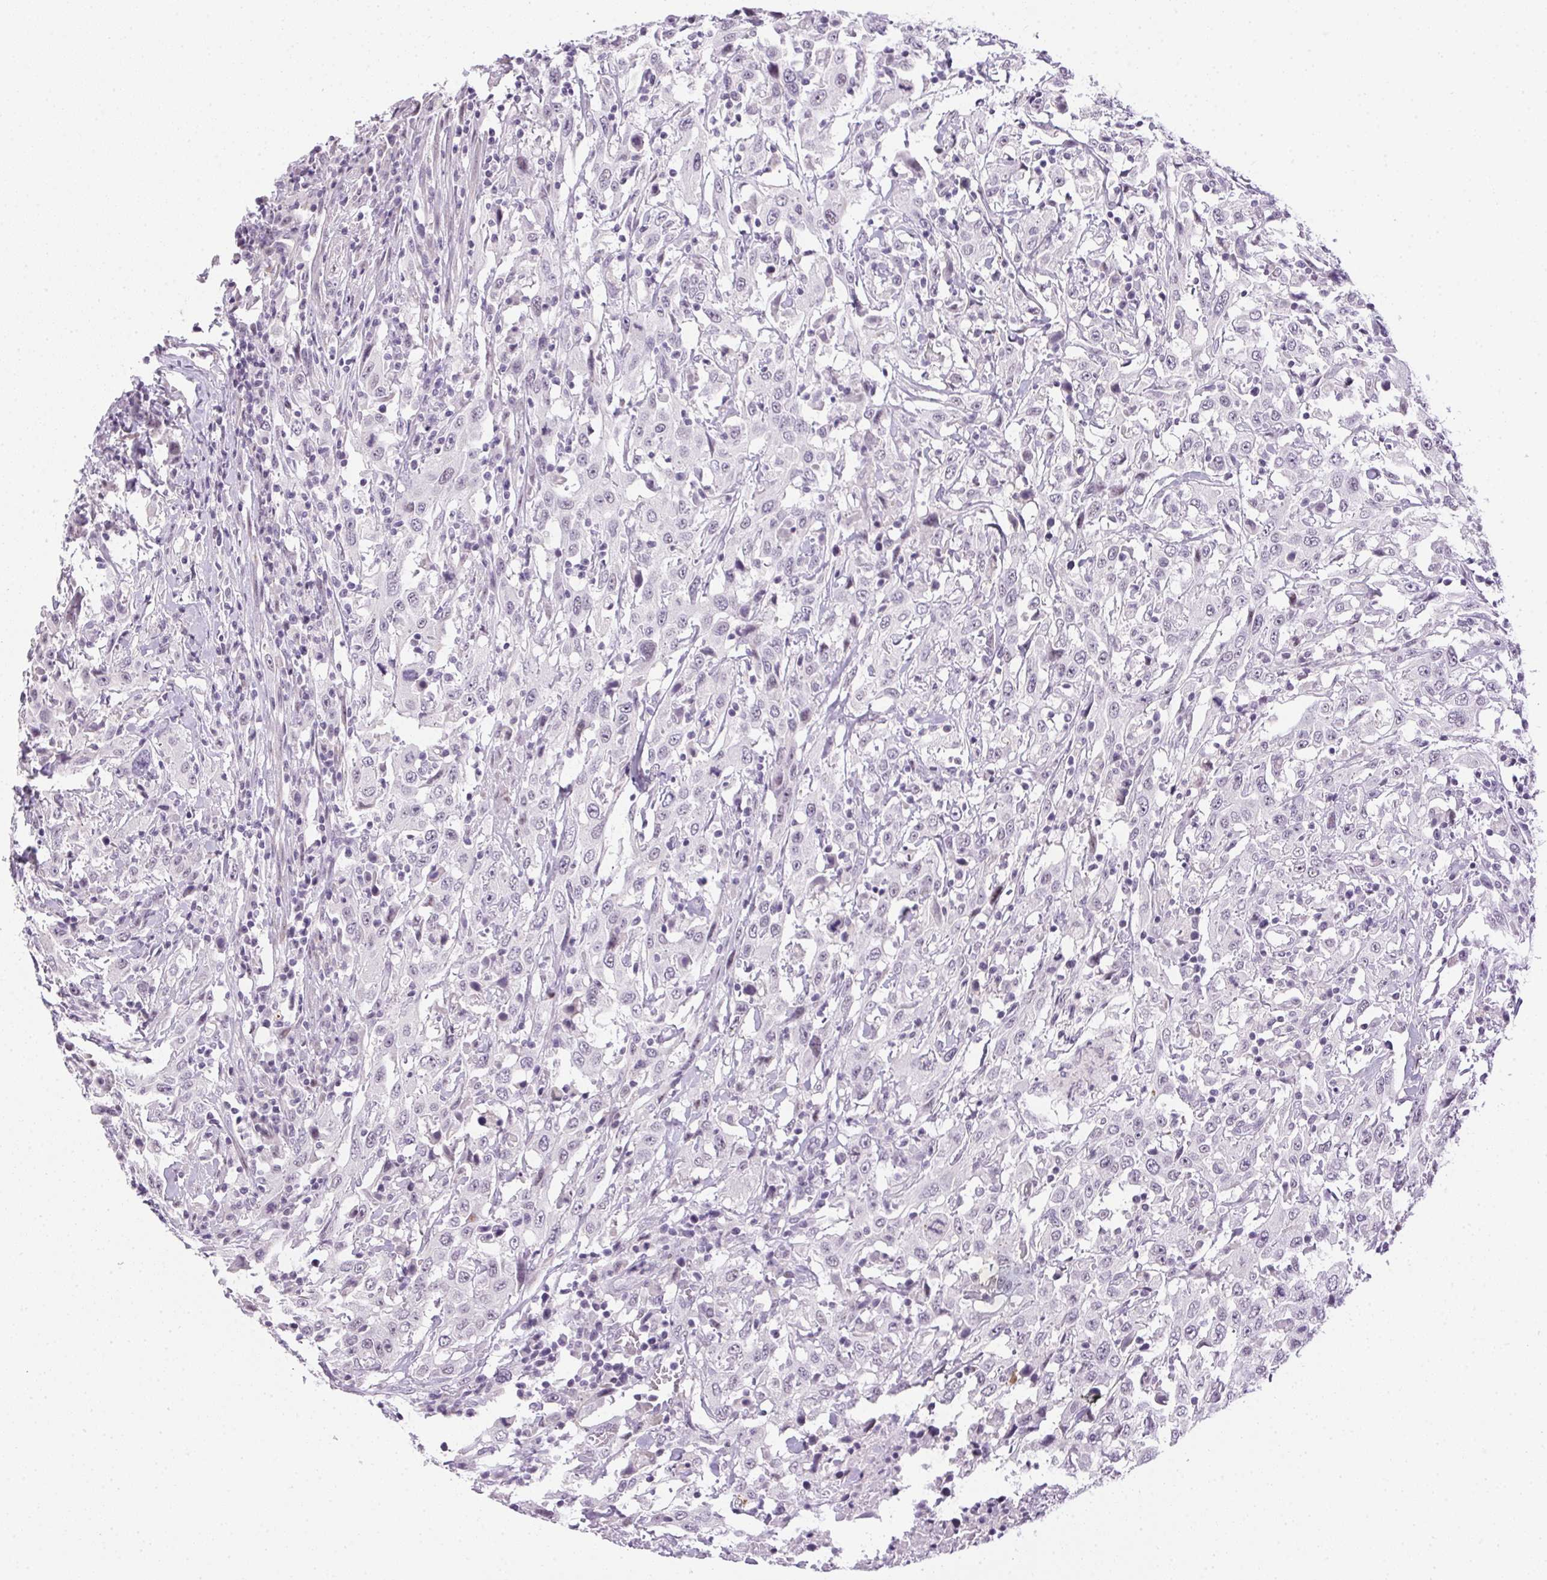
{"staining": {"intensity": "negative", "quantity": "none", "location": "none"}, "tissue": "urothelial cancer", "cell_type": "Tumor cells", "image_type": "cancer", "snomed": [{"axis": "morphology", "description": "Urothelial carcinoma, High grade"}, {"axis": "topography", "description": "Urinary bladder"}], "caption": "This is a image of IHC staining of high-grade urothelial carcinoma, which shows no expression in tumor cells. Nuclei are stained in blue.", "gene": "GSDMC", "patient": {"sex": "male", "age": 61}}